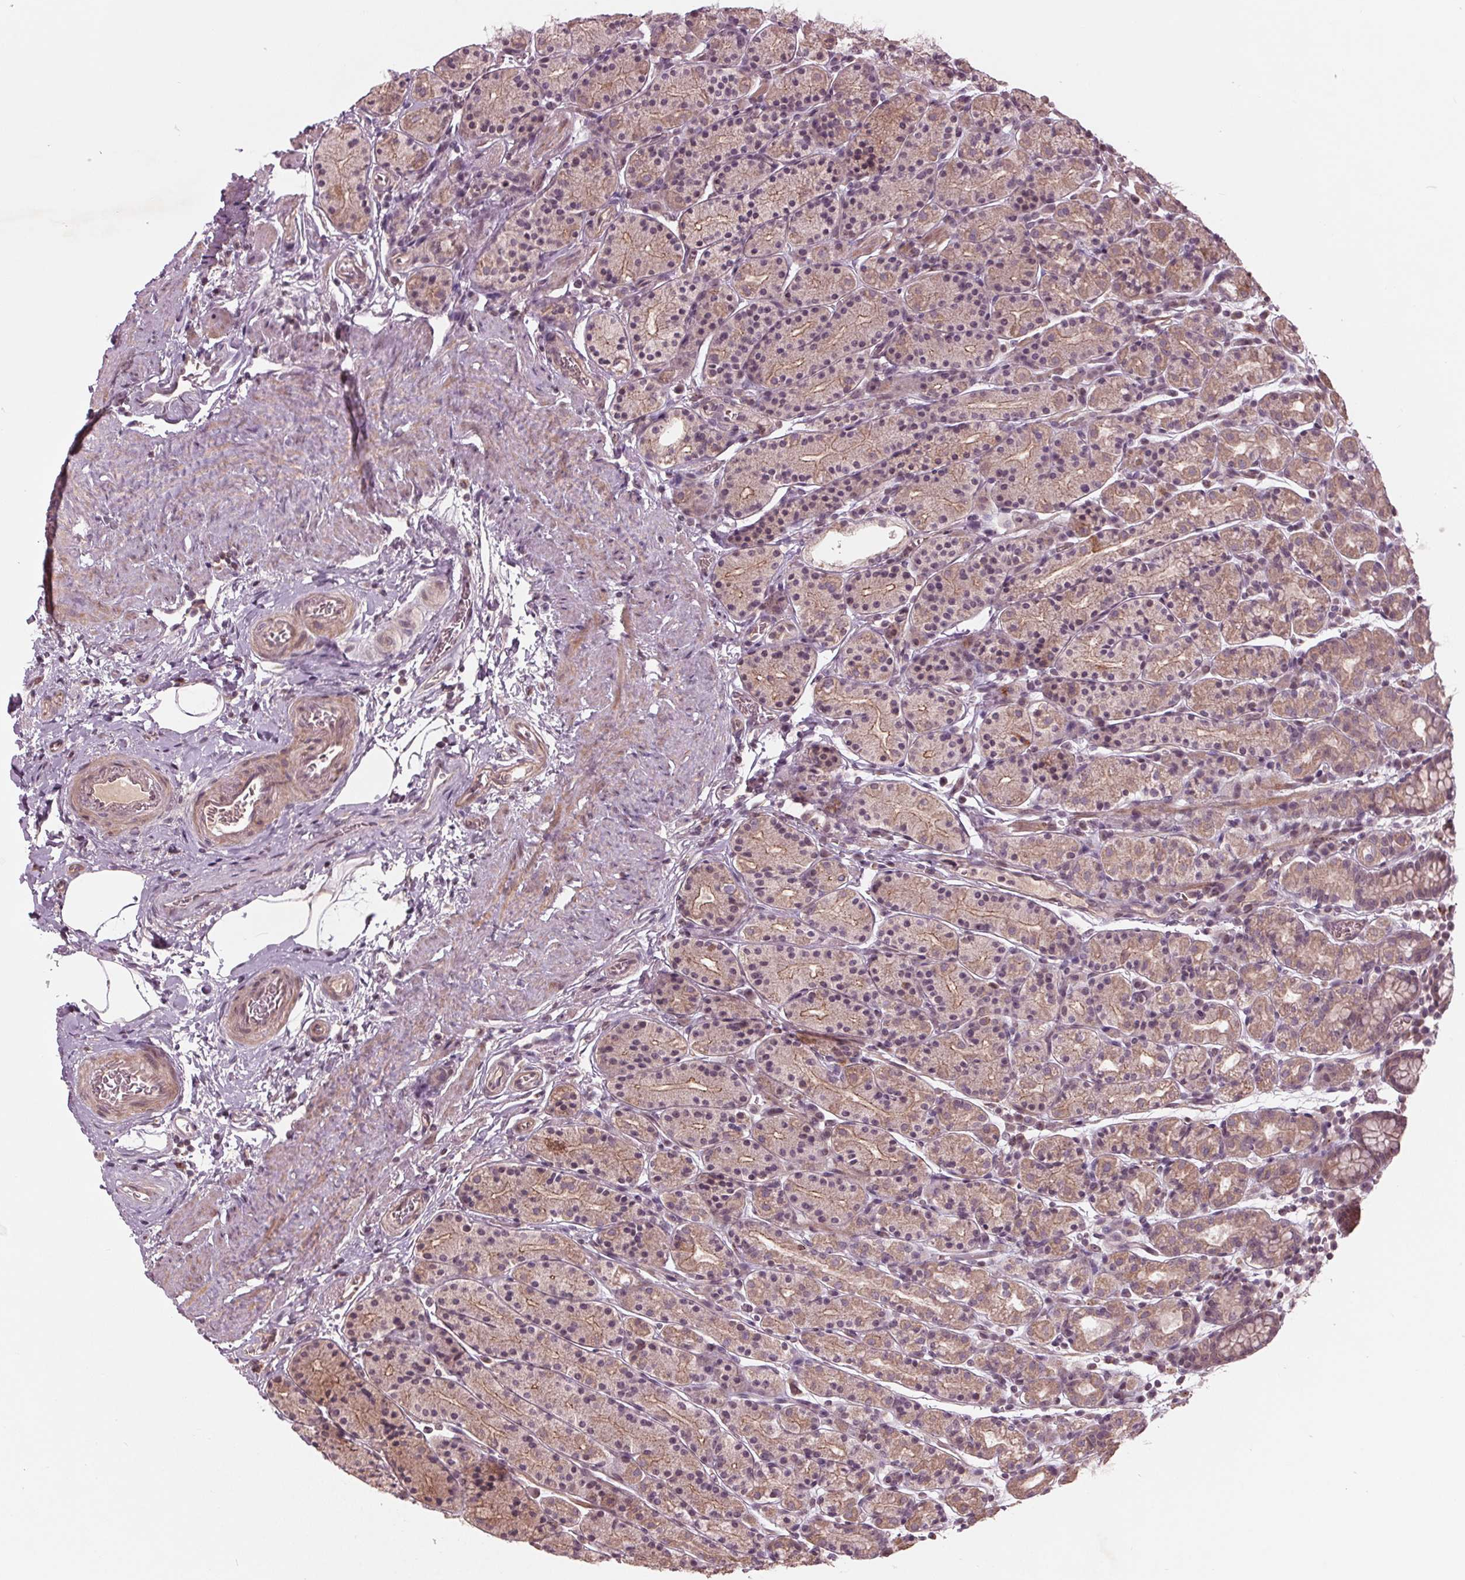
{"staining": {"intensity": "strong", "quantity": "25%-75%", "location": "cytoplasmic/membranous"}, "tissue": "stomach", "cell_type": "Glandular cells", "image_type": "normal", "snomed": [{"axis": "morphology", "description": "Normal tissue, NOS"}, {"axis": "topography", "description": "Stomach, upper"}, {"axis": "topography", "description": "Stomach"}], "caption": "Immunohistochemical staining of benign stomach displays 25%-75% levels of strong cytoplasmic/membranous protein positivity in about 25%-75% of glandular cells.", "gene": "CDKL4", "patient": {"sex": "male", "age": 62}}